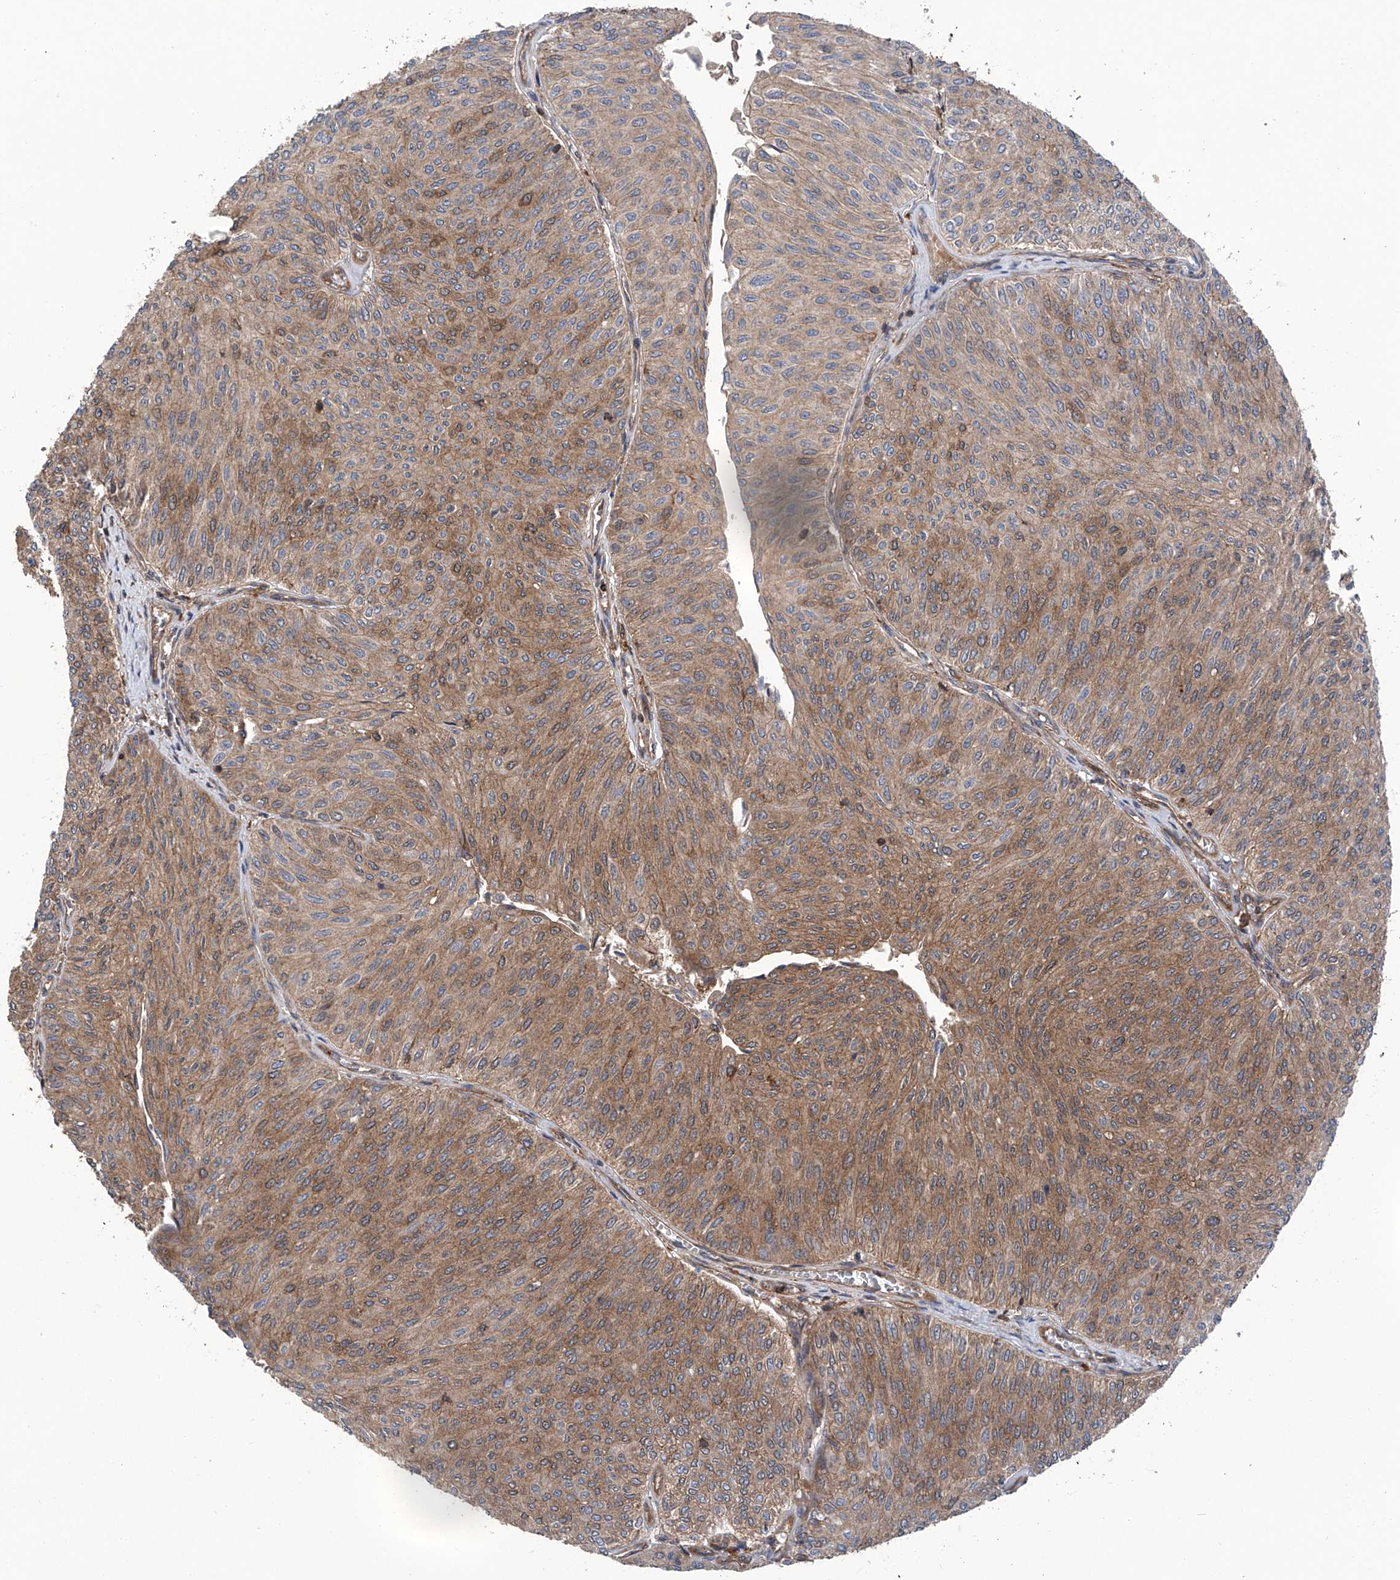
{"staining": {"intensity": "moderate", "quantity": ">75%", "location": "cytoplasmic/membranous"}, "tissue": "urothelial cancer", "cell_type": "Tumor cells", "image_type": "cancer", "snomed": [{"axis": "morphology", "description": "Urothelial carcinoma, Low grade"}, {"axis": "topography", "description": "Urinary bladder"}], "caption": "Urothelial cancer stained with a protein marker exhibits moderate staining in tumor cells.", "gene": "SMAP1", "patient": {"sex": "male", "age": 78}}